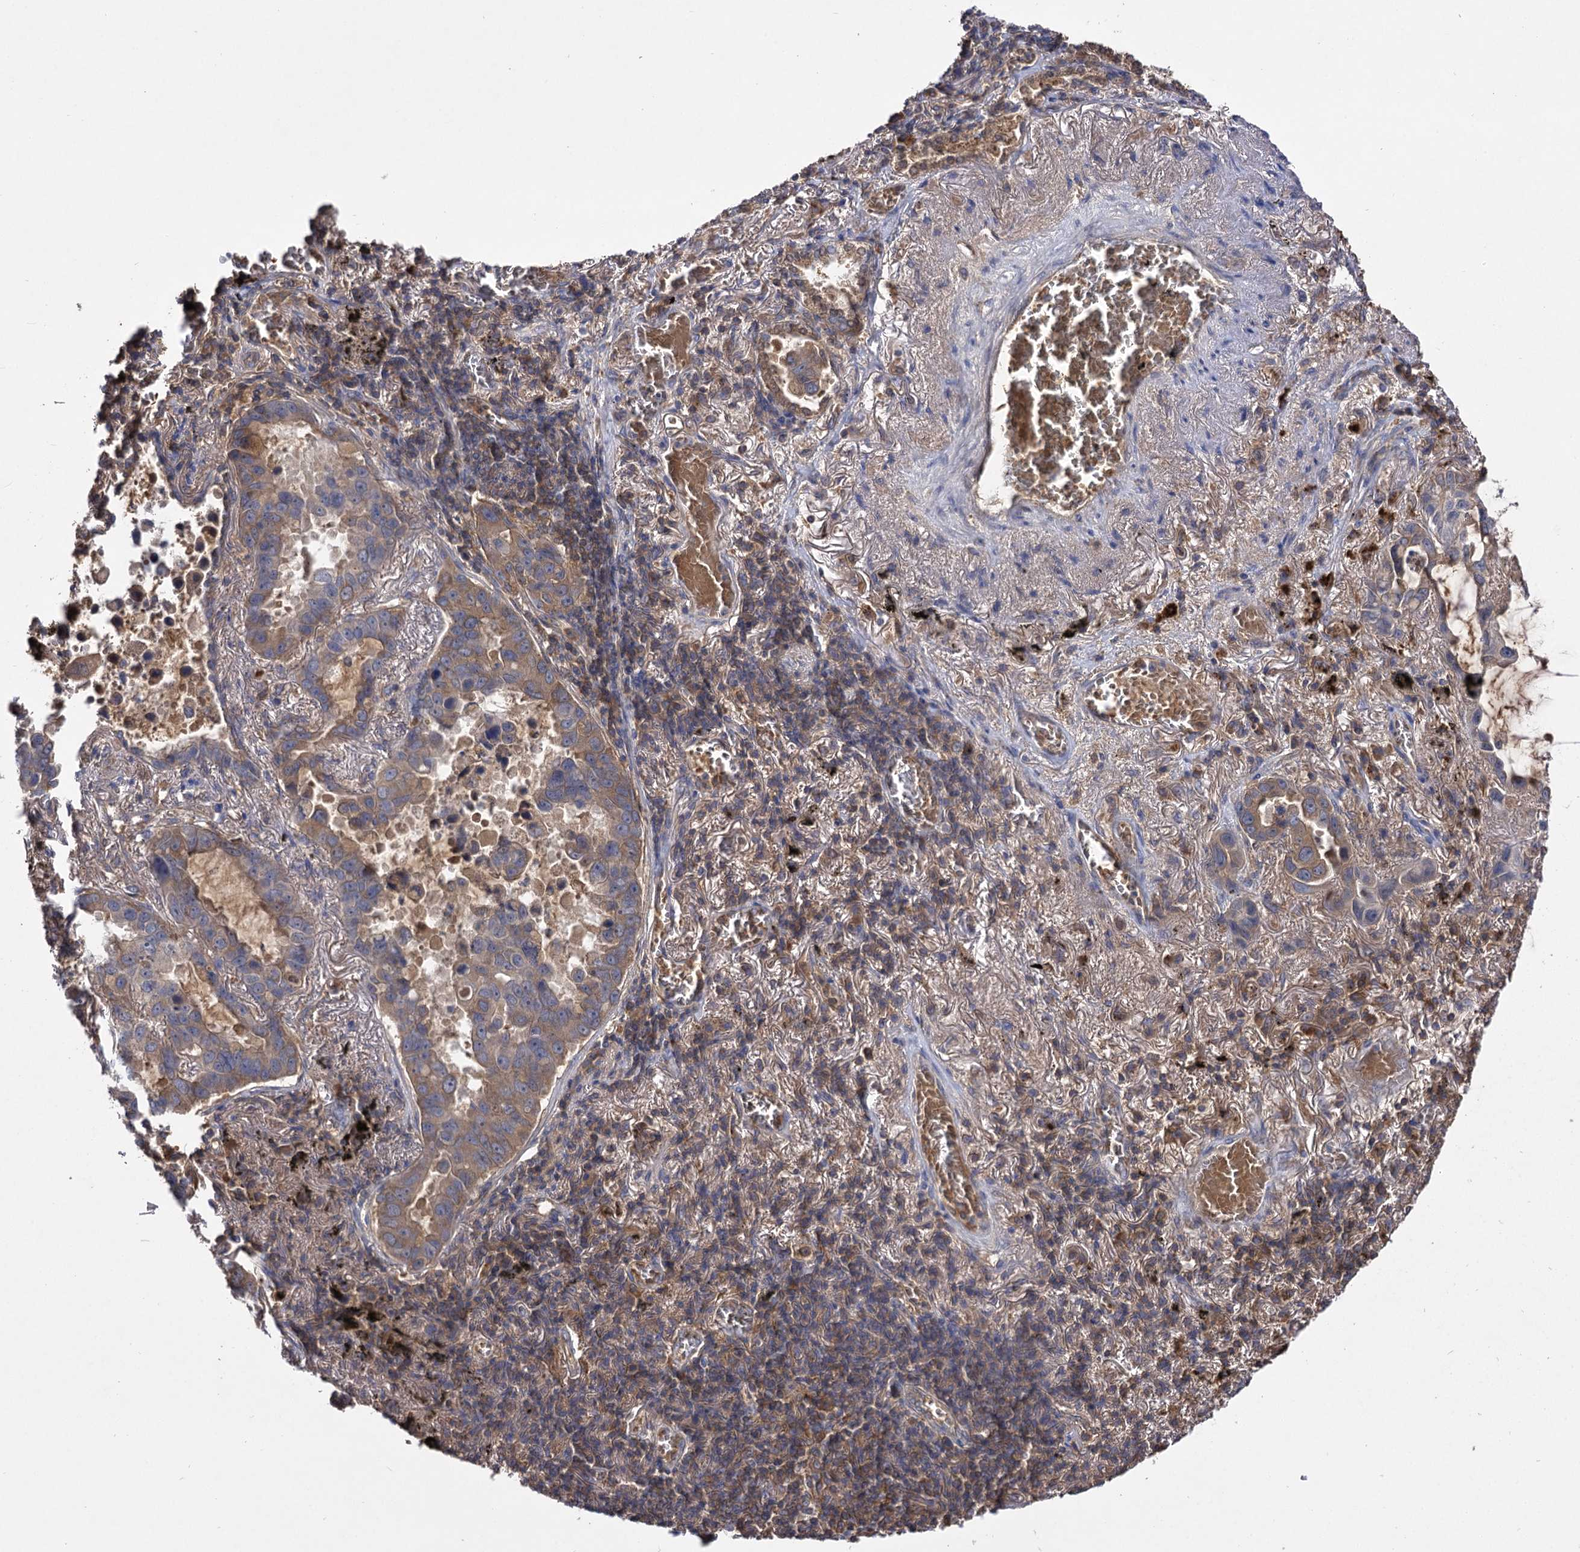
{"staining": {"intensity": "weak", "quantity": ">75%", "location": "cytoplasmic/membranous"}, "tissue": "lung cancer", "cell_type": "Tumor cells", "image_type": "cancer", "snomed": [{"axis": "morphology", "description": "Adenocarcinoma, NOS"}, {"axis": "topography", "description": "Lung"}], "caption": "IHC photomicrograph of adenocarcinoma (lung) stained for a protein (brown), which shows low levels of weak cytoplasmic/membranous expression in approximately >75% of tumor cells.", "gene": "USP50", "patient": {"sex": "male", "age": 64}}